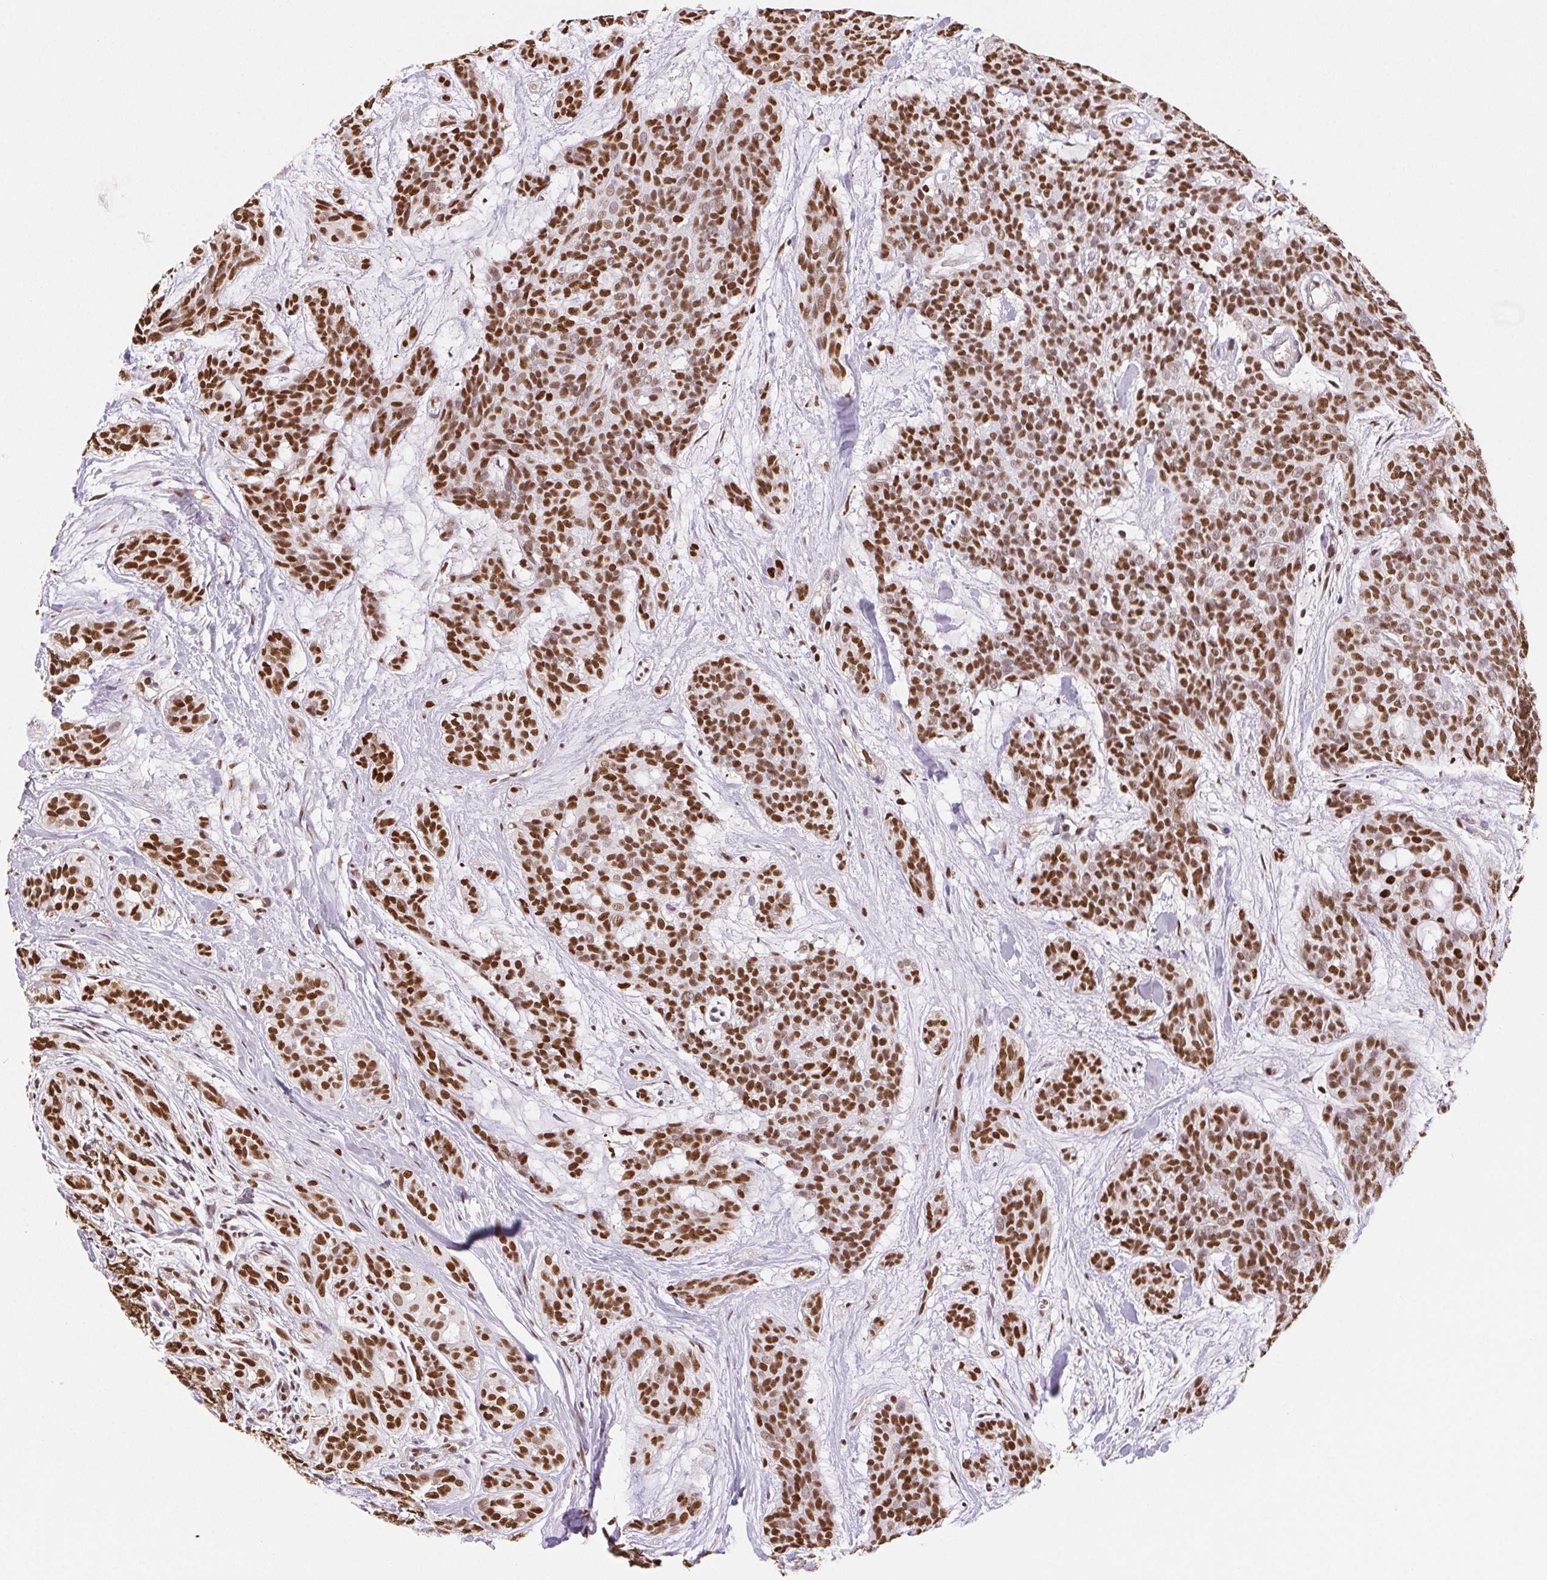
{"staining": {"intensity": "strong", "quantity": ">75%", "location": "nuclear"}, "tissue": "head and neck cancer", "cell_type": "Tumor cells", "image_type": "cancer", "snomed": [{"axis": "morphology", "description": "Adenocarcinoma, NOS"}, {"axis": "topography", "description": "Head-Neck"}], "caption": "Human head and neck cancer (adenocarcinoma) stained with a brown dye demonstrates strong nuclear positive staining in approximately >75% of tumor cells.", "gene": "SET", "patient": {"sex": "male", "age": 66}}